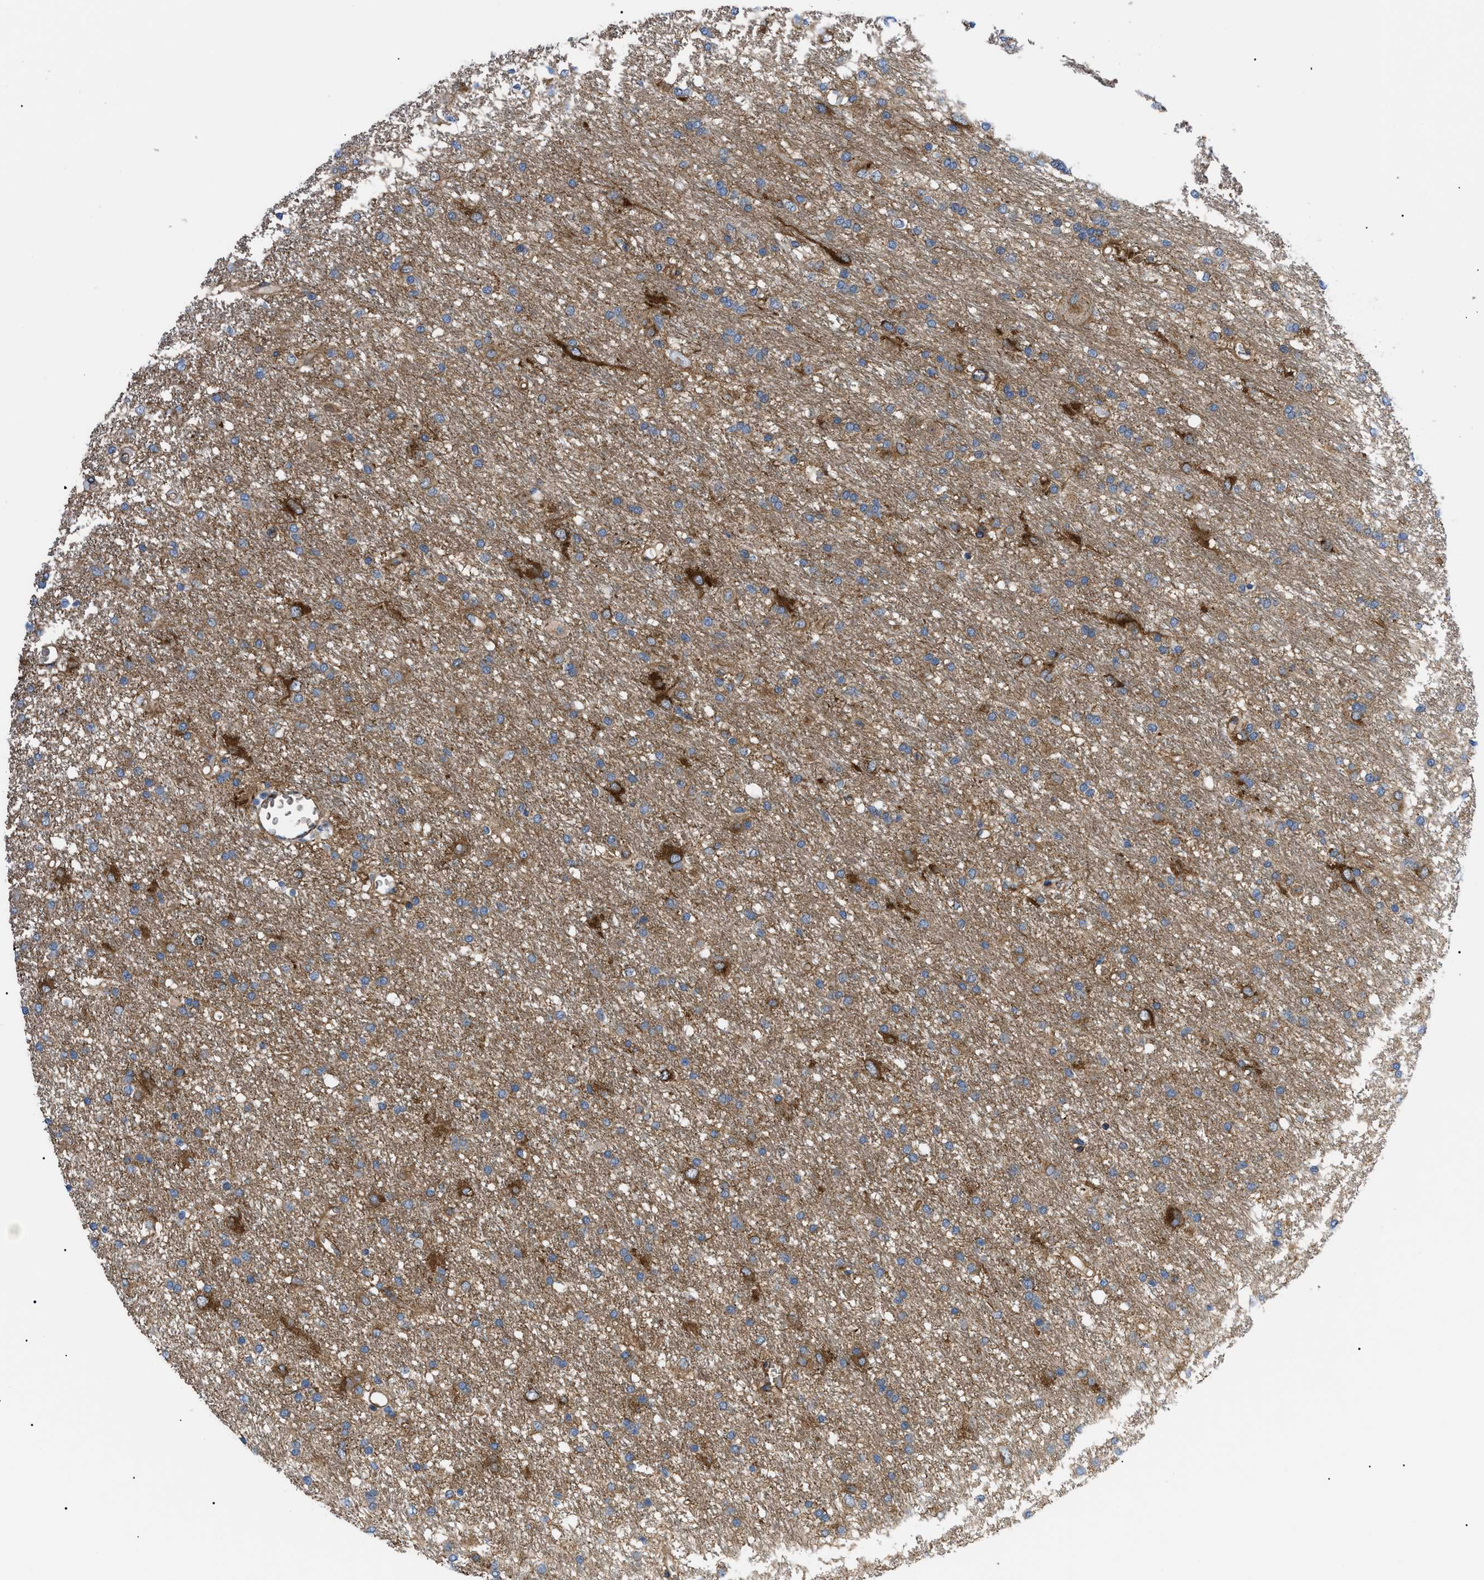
{"staining": {"intensity": "moderate", "quantity": ">75%", "location": "cytoplasmic/membranous"}, "tissue": "glioma", "cell_type": "Tumor cells", "image_type": "cancer", "snomed": [{"axis": "morphology", "description": "Glioma, malignant, Low grade"}, {"axis": "topography", "description": "Brain"}], "caption": "IHC staining of glioma, which shows medium levels of moderate cytoplasmic/membranous positivity in approximately >75% of tumor cells indicating moderate cytoplasmic/membranous protein staining. The staining was performed using DAB (3,3'-diaminobenzidine) (brown) for protein detection and nuclei were counterstained in hematoxylin (blue).", "gene": "MYO10", "patient": {"sex": "male", "age": 77}}